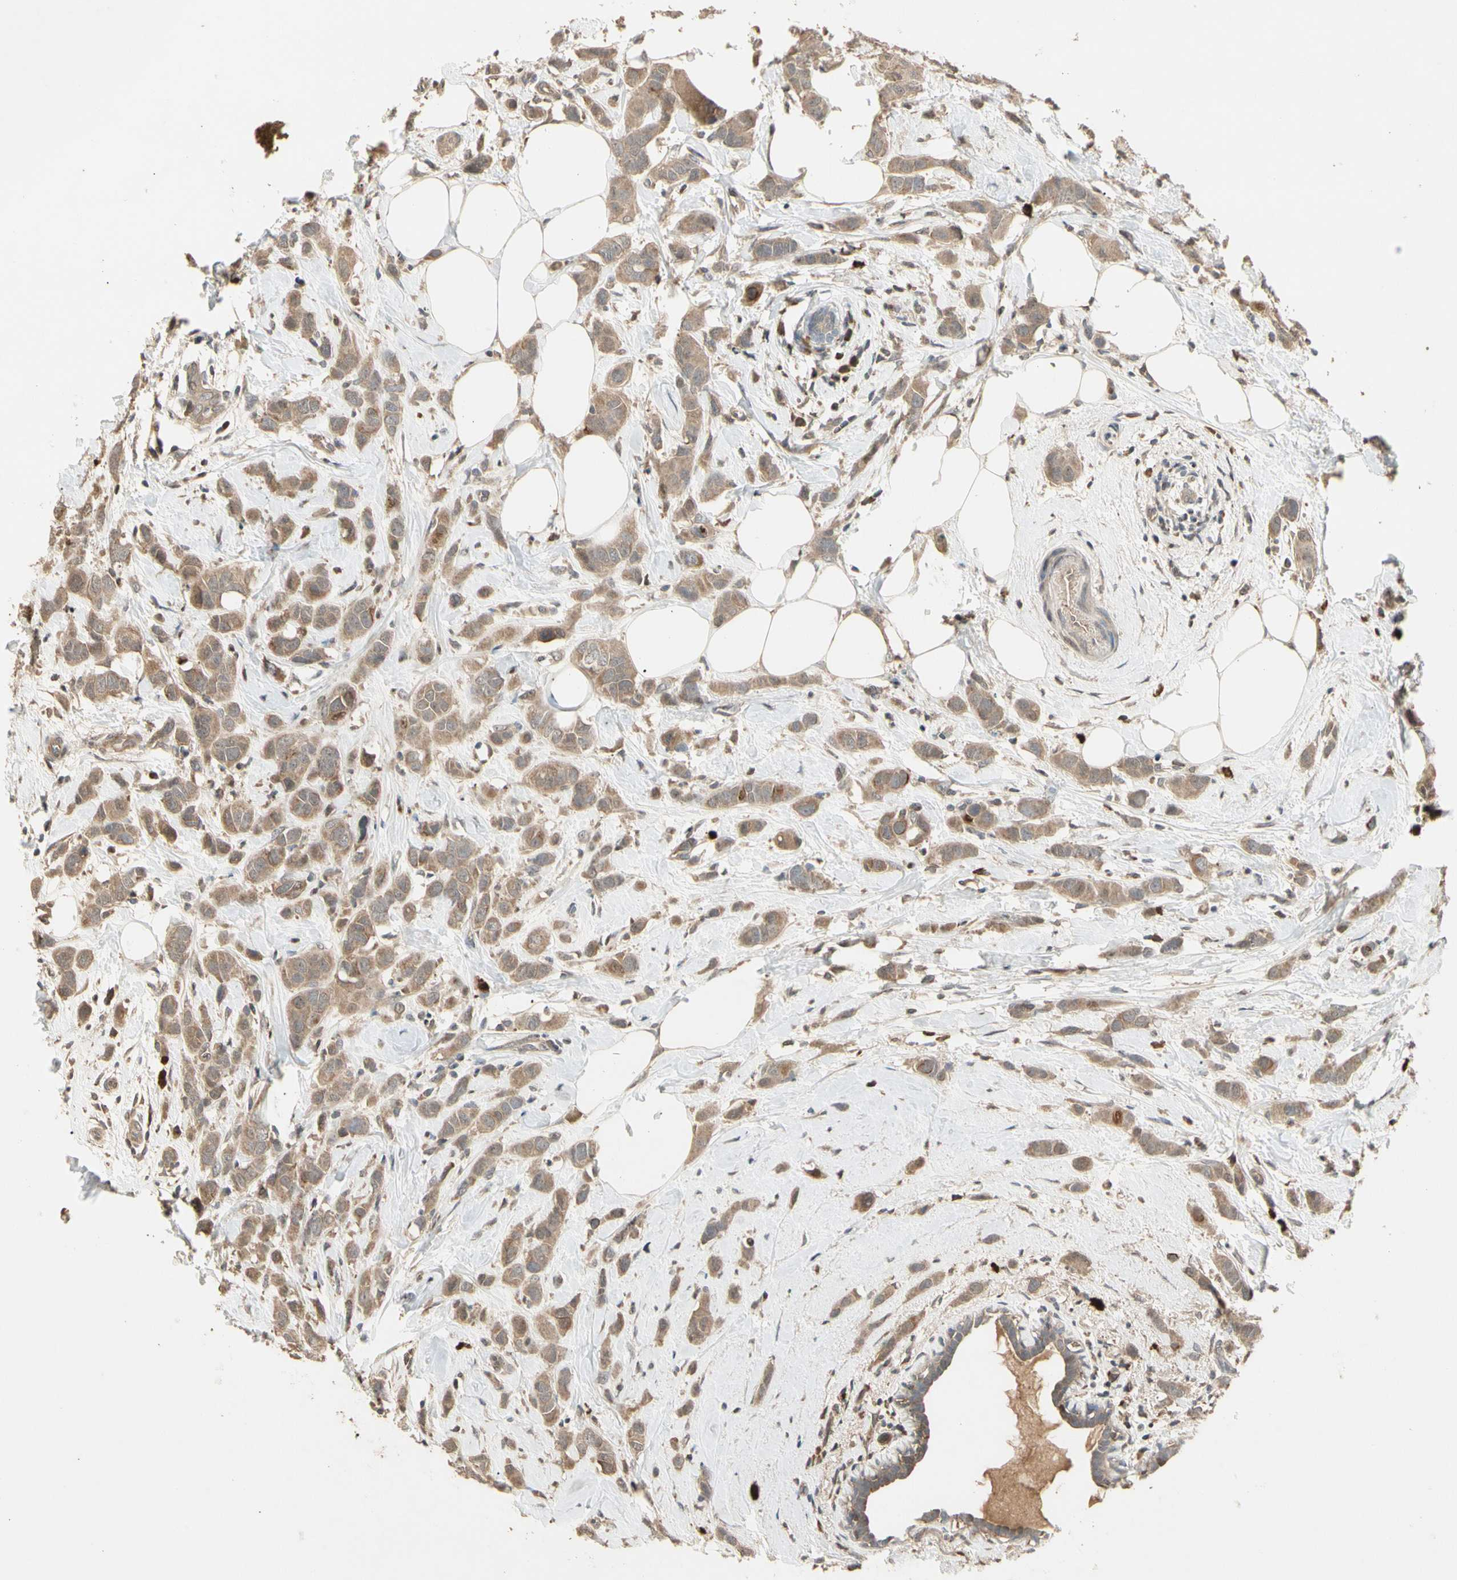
{"staining": {"intensity": "moderate", "quantity": ">75%", "location": "cytoplasmic/membranous"}, "tissue": "breast cancer", "cell_type": "Tumor cells", "image_type": "cancer", "snomed": [{"axis": "morphology", "description": "Normal tissue, NOS"}, {"axis": "morphology", "description": "Duct carcinoma"}, {"axis": "topography", "description": "Breast"}], "caption": "Human breast cancer stained with a brown dye shows moderate cytoplasmic/membranous positive positivity in approximately >75% of tumor cells.", "gene": "ATG4C", "patient": {"sex": "female", "age": 50}}